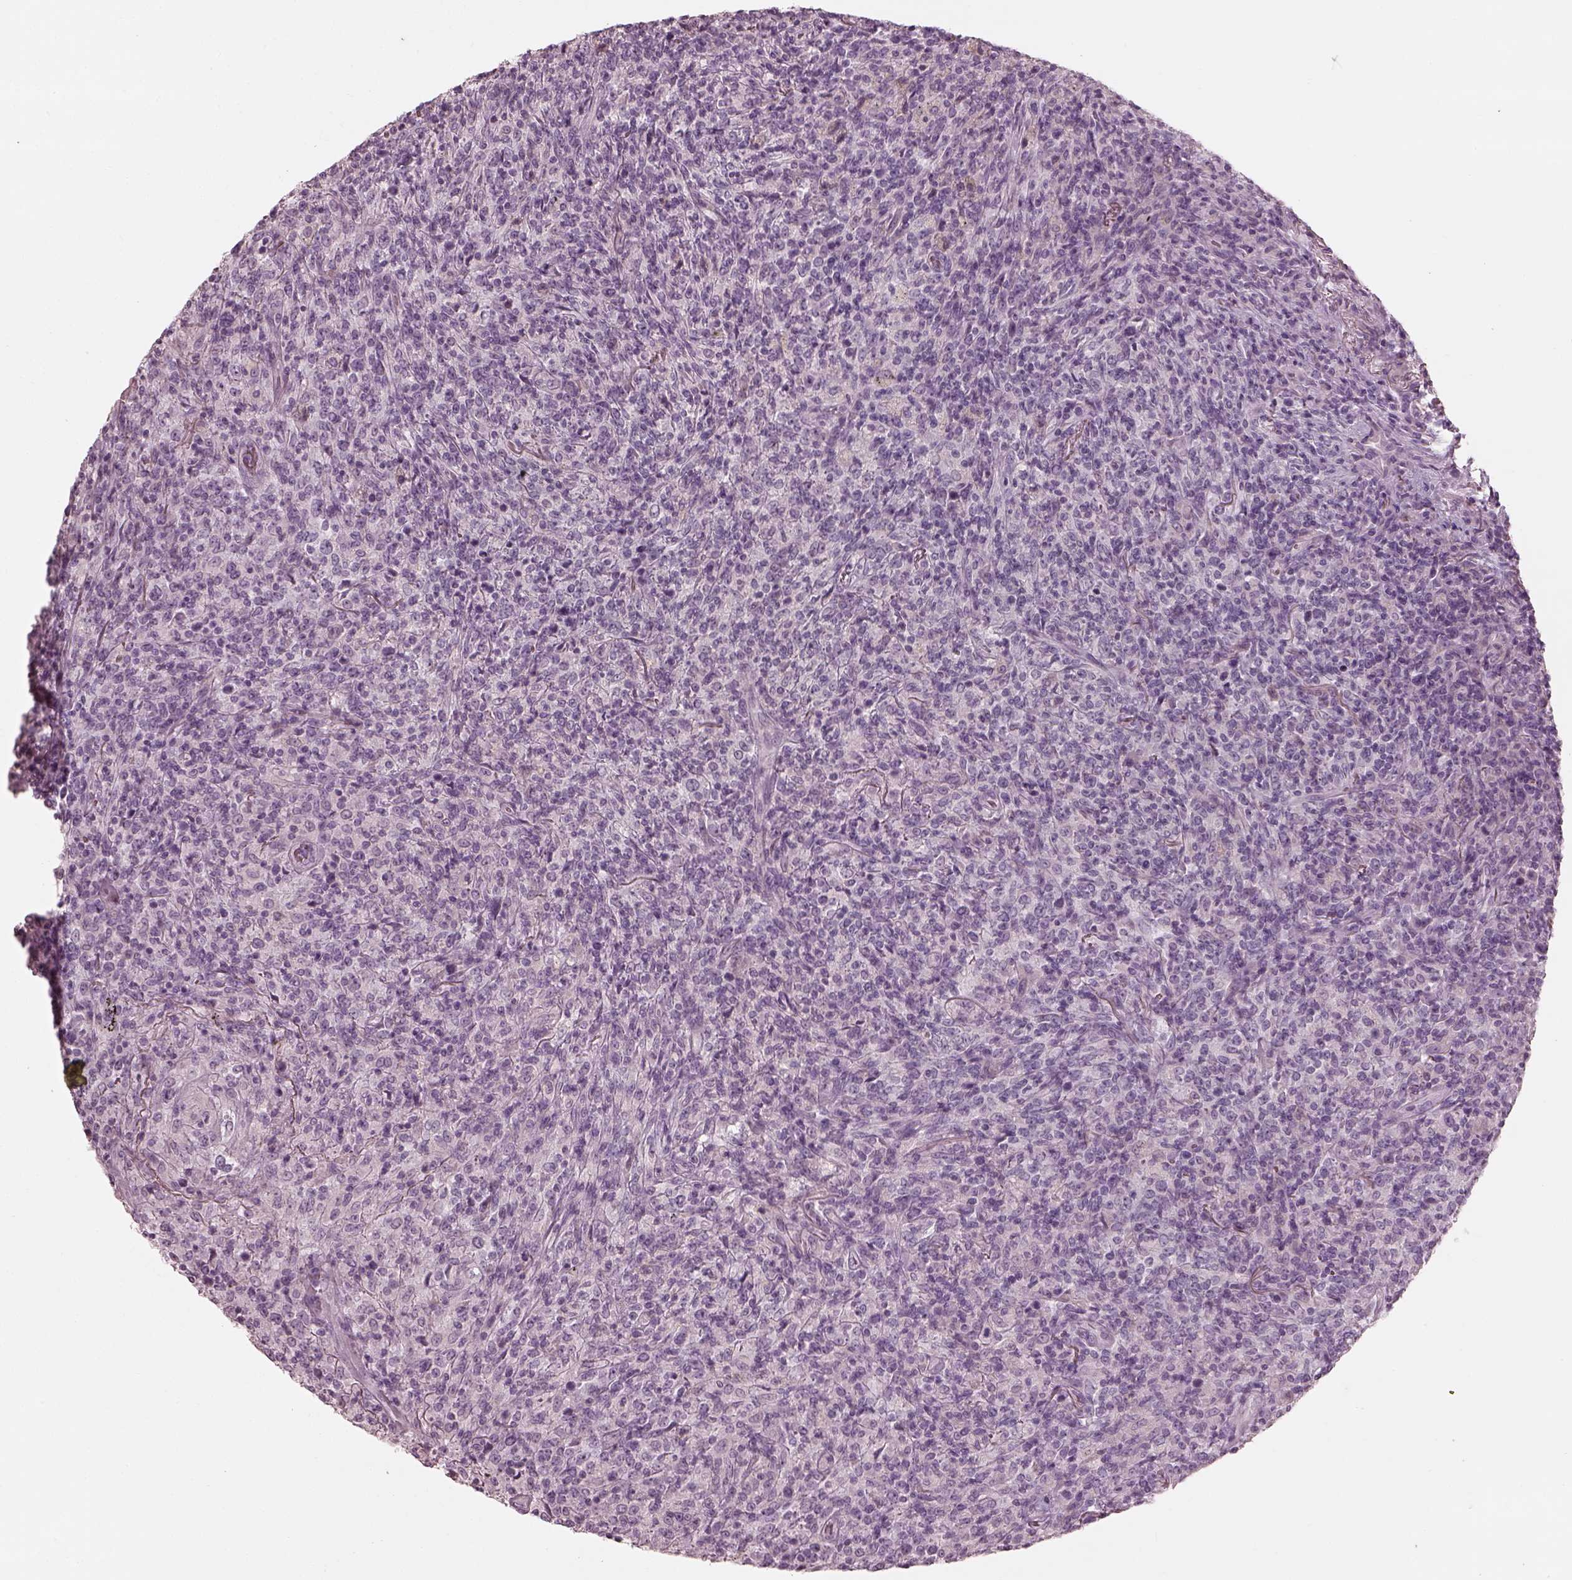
{"staining": {"intensity": "negative", "quantity": "none", "location": "none"}, "tissue": "lymphoma", "cell_type": "Tumor cells", "image_type": "cancer", "snomed": [{"axis": "morphology", "description": "Malignant lymphoma, non-Hodgkin's type, High grade"}, {"axis": "topography", "description": "Lung"}], "caption": "Photomicrograph shows no protein positivity in tumor cells of lymphoma tissue.", "gene": "RSPH9", "patient": {"sex": "male", "age": 79}}